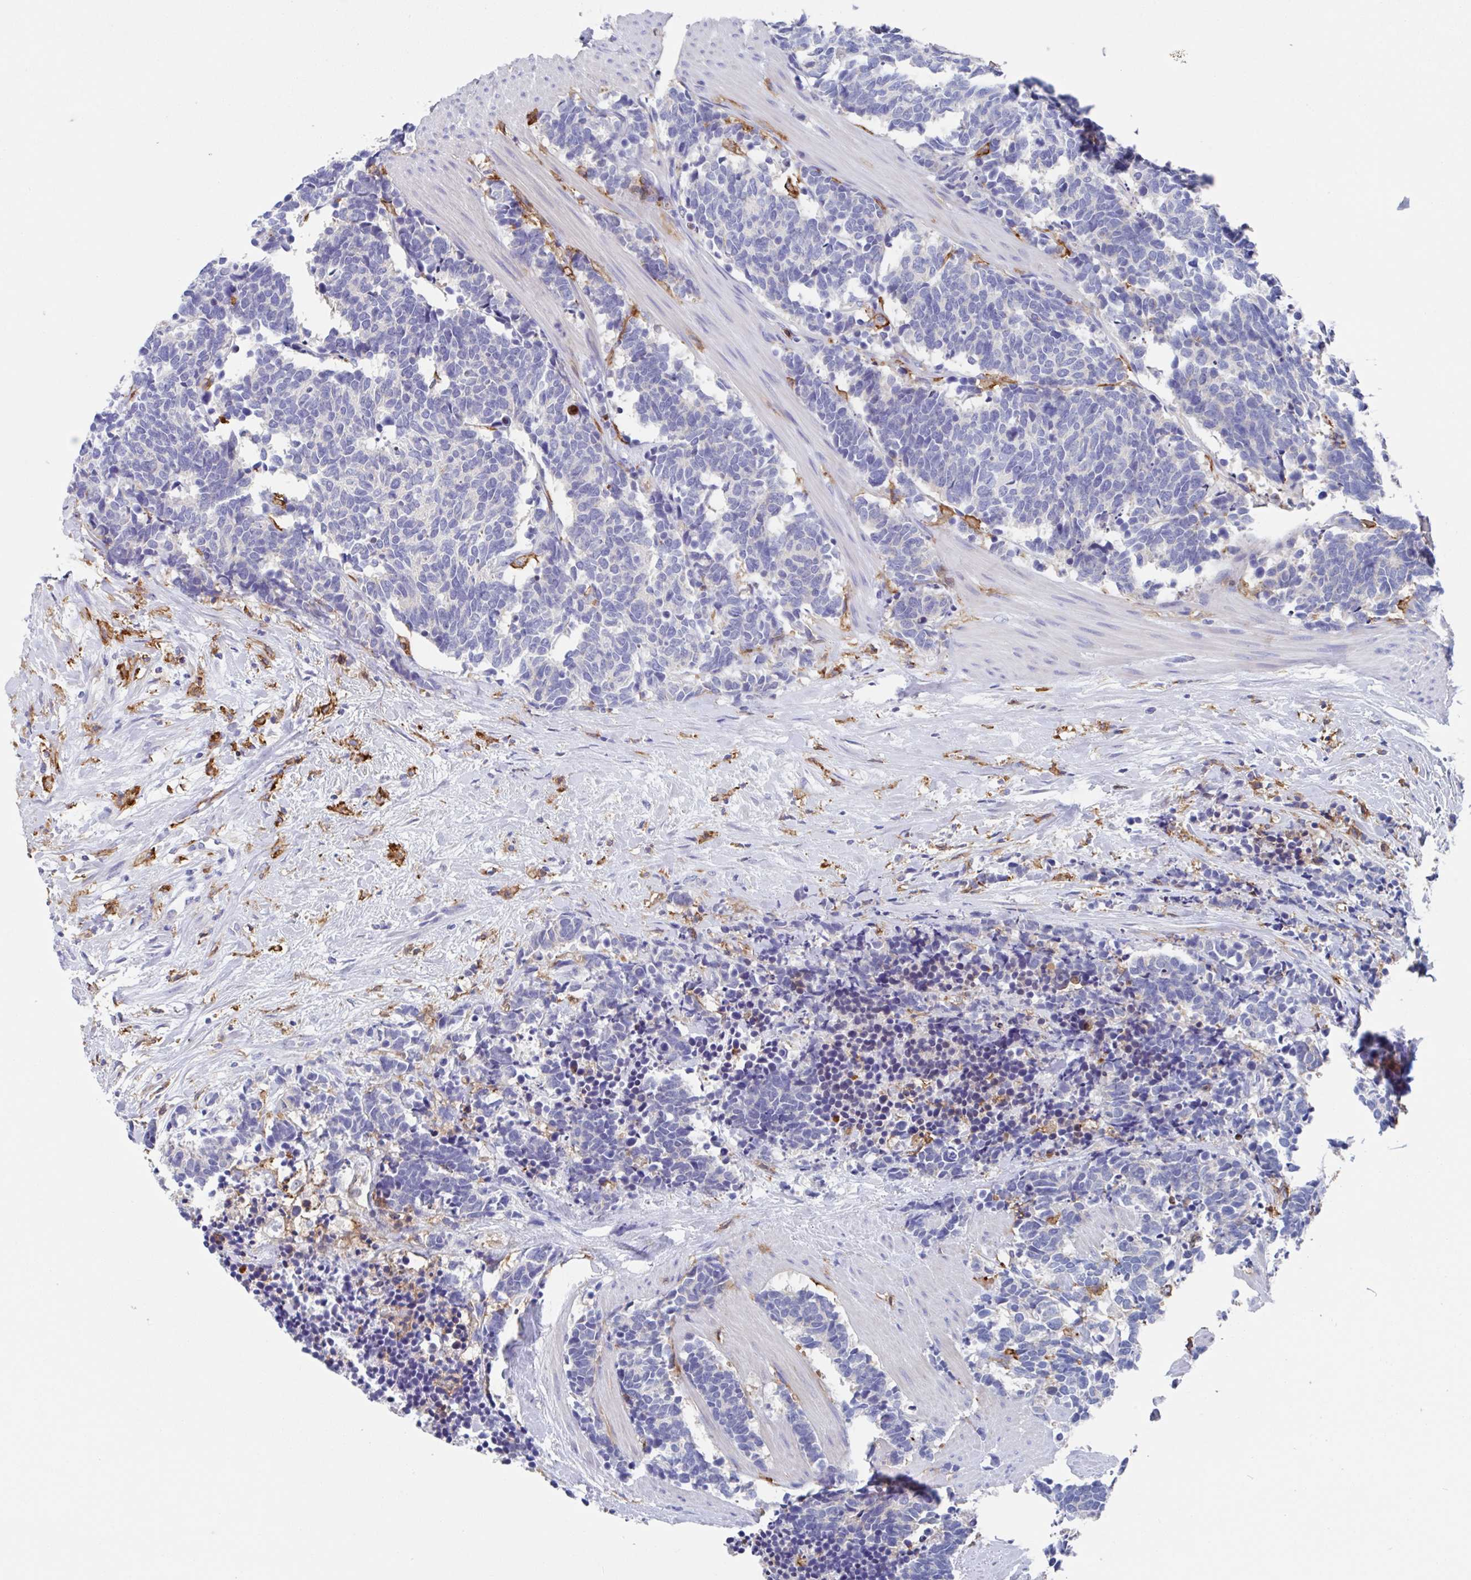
{"staining": {"intensity": "negative", "quantity": "none", "location": "none"}, "tissue": "carcinoid", "cell_type": "Tumor cells", "image_type": "cancer", "snomed": [{"axis": "morphology", "description": "Carcinoma, NOS"}, {"axis": "morphology", "description": "Carcinoid, malignant, NOS"}, {"axis": "topography", "description": "Prostate"}], "caption": "DAB immunohistochemical staining of carcinoid demonstrates no significant staining in tumor cells. The staining was performed using DAB (3,3'-diaminobenzidine) to visualize the protein expression in brown, while the nuclei were stained in blue with hematoxylin (Magnification: 20x).", "gene": "FCGR3A", "patient": {"sex": "male", "age": 57}}